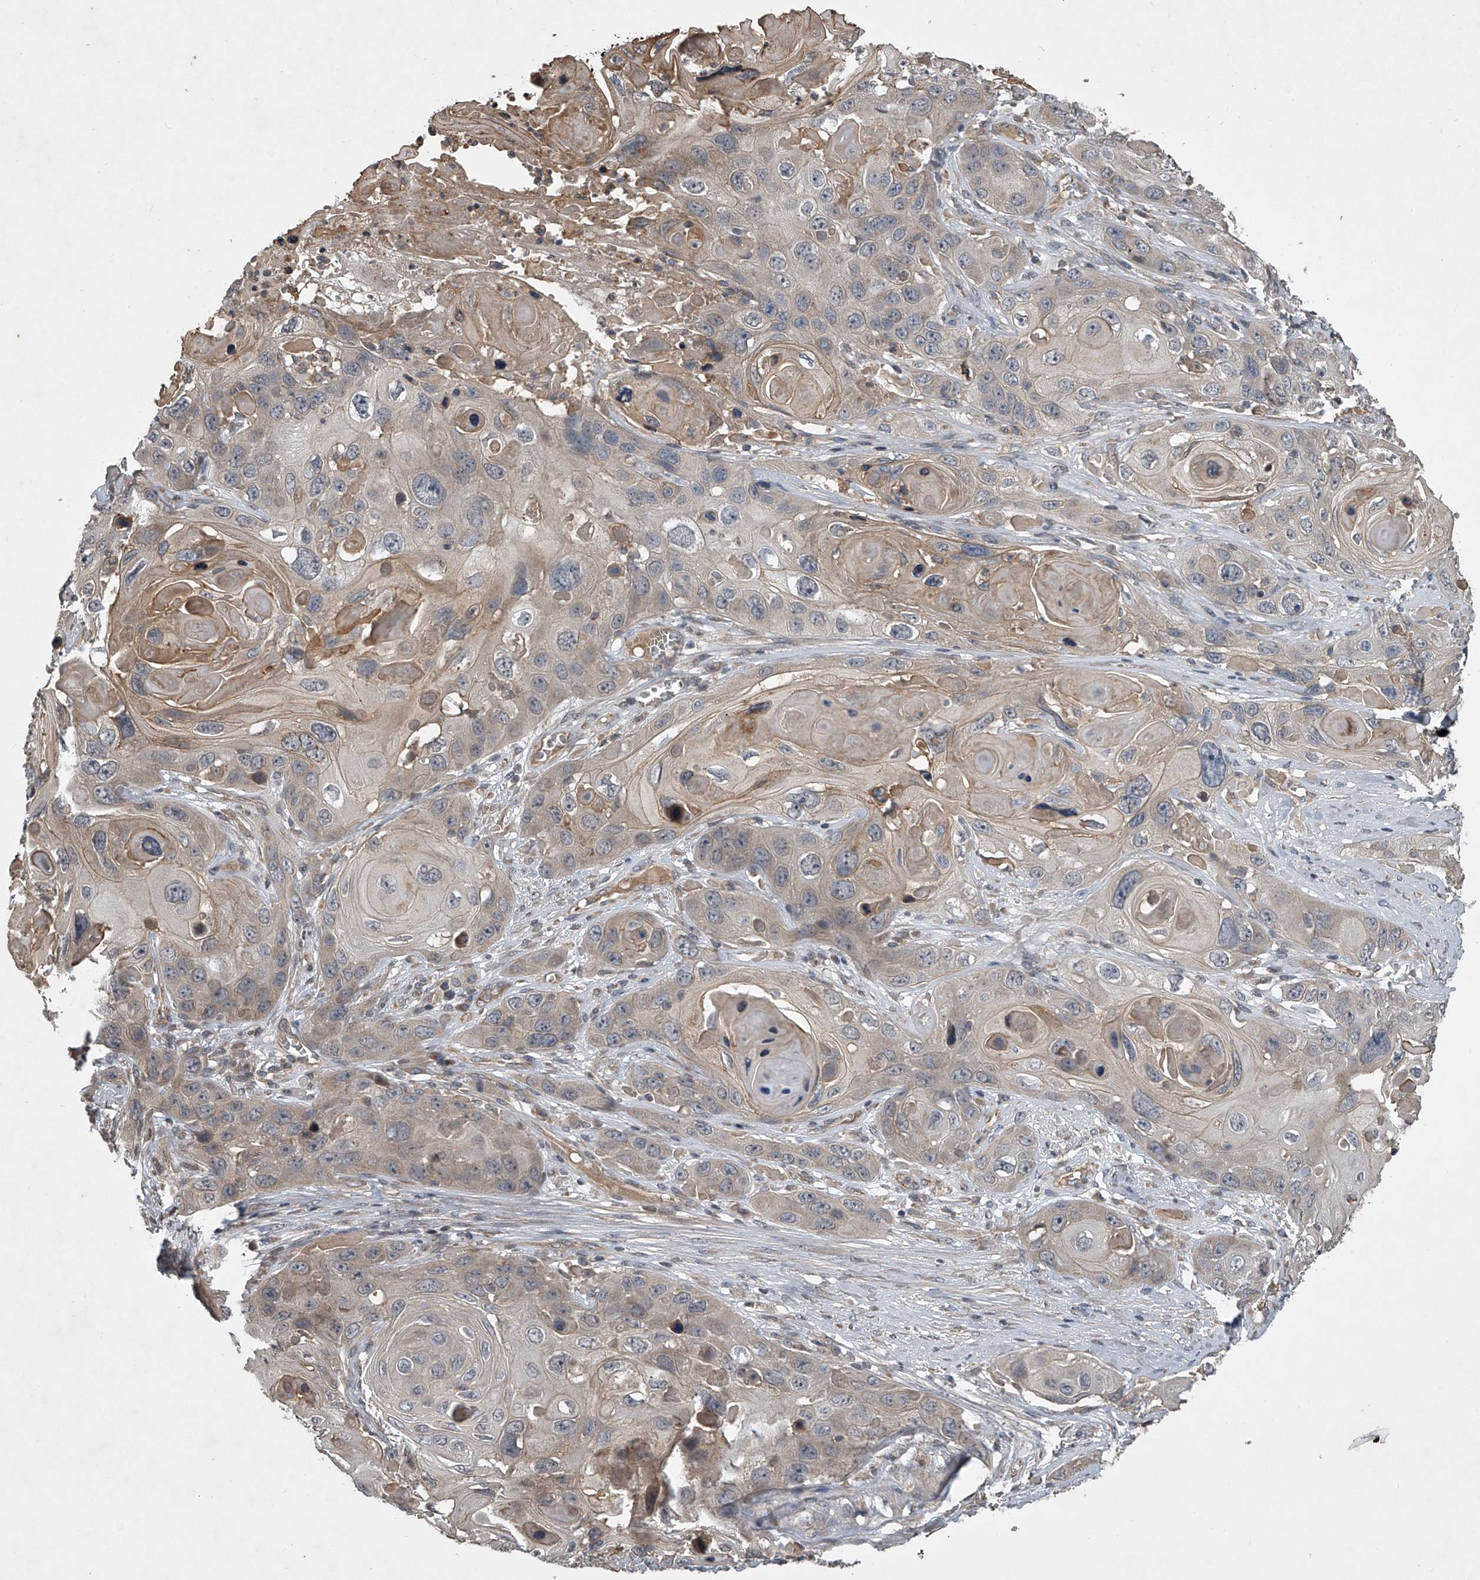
{"staining": {"intensity": "weak", "quantity": "25%-75%", "location": "cytoplasmic/membranous"}, "tissue": "skin cancer", "cell_type": "Tumor cells", "image_type": "cancer", "snomed": [{"axis": "morphology", "description": "Squamous cell carcinoma, NOS"}, {"axis": "topography", "description": "Skin"}], "caption": "Squamous cell carcinoma (skin) tissue shows weak cytoplasmic/membranous expression in about 25%-75% of tumor cells", "gene": "NFS1", "patient": {"sex": "male", "age": 55}}